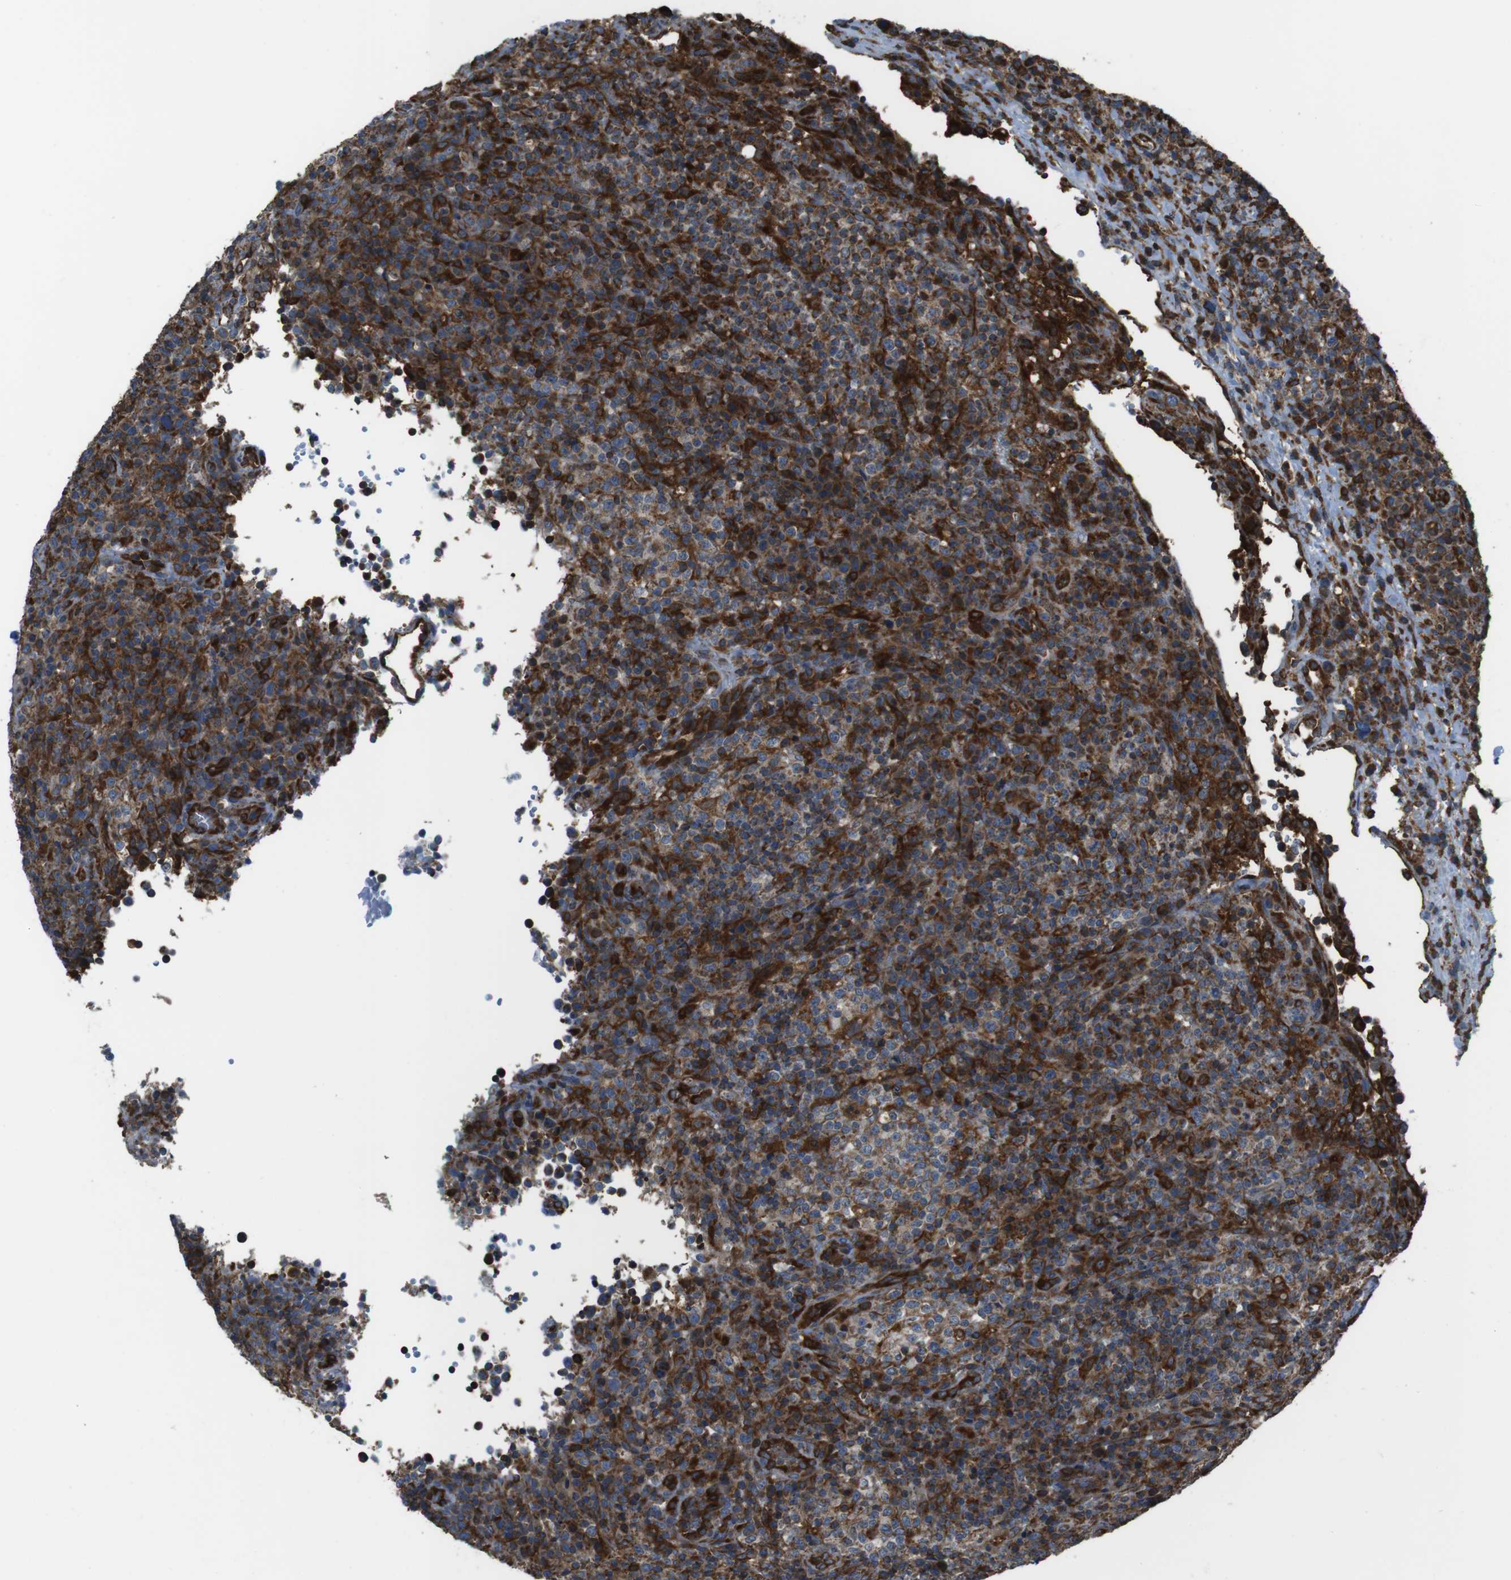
{"staining": {"intensity": "strong", "quantity": "25%-75%", "location": "cytoplasmic/membranous"}, "tissue": "lymphoma", "cell_type": "Tumor cells", "image_type": "cancer", "snomed": [{"axis": "morphology", "description": "Malignant lymphoma, non-Hodgkin's type, High grade"}, {"axis": "topography", "description": "Lymph node"}], "caption": "Lymphoma stained for a protein (brown) shows strong cytoplasmic/membranous positive staining in about 25%-75% of tumor cells.", "gene": "GIMAP8", "patient": {"sex": "female", "age": 76}}